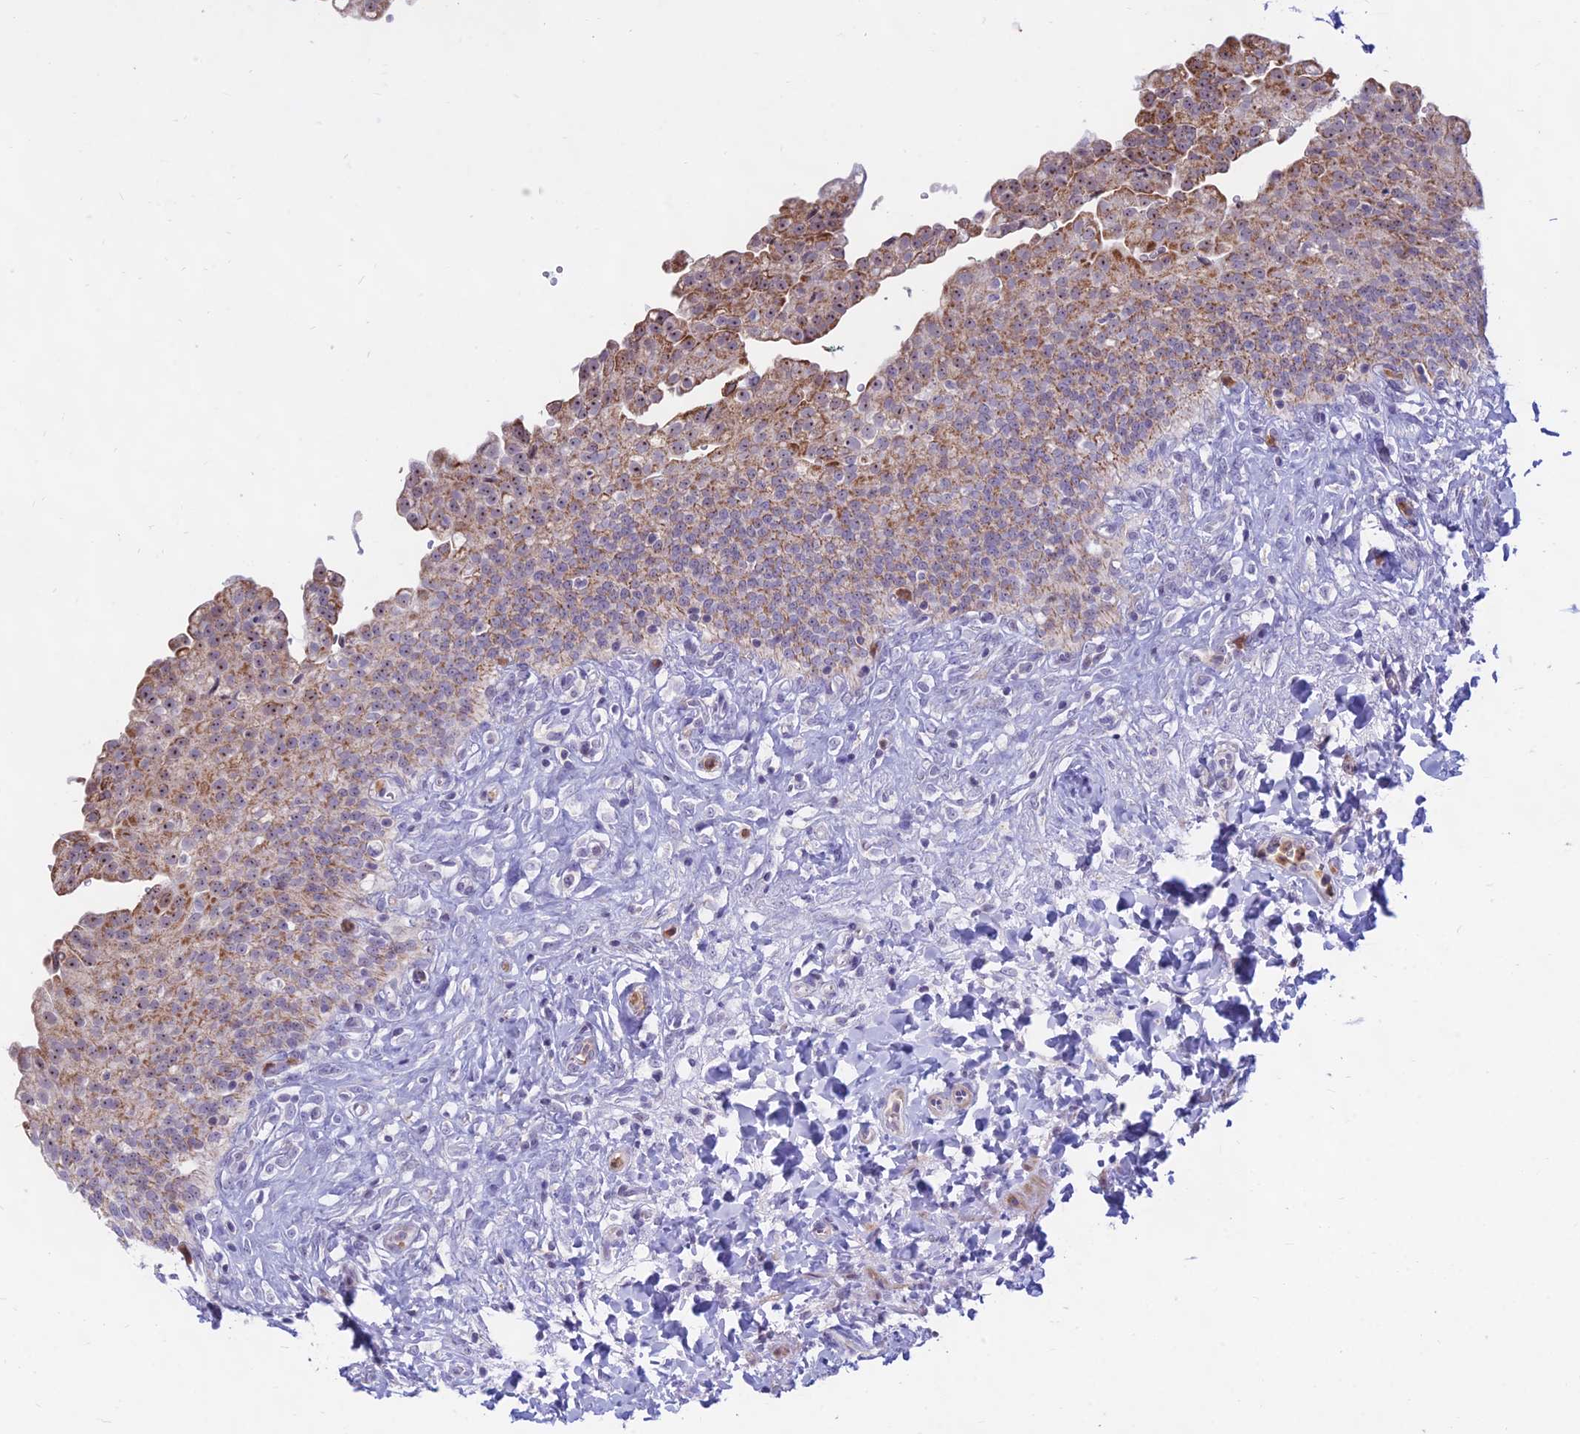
{"staining": {"intensity": "moderate", "quantity": "25%-75%", "location": "cytoplasmic/membranous,nuclear"}, "tissue": "urinary bladder", "cell_type": "Urothelial cells", "image_type": "normal", "snomed": [{"axis": "morphology", "description": "Urothelial carcinoma, High grade"}, {"axis": "topography", "description": "Urinary bladder"}], "caption": "Protein staining by immunohistochemistry reveals moderate cytoplasmic/membranous,nuclear staining in about 25%-75% of urothelial cells in benign urinary bladder.", "gene": "KRR1", "patient": {"sex": "male", "age": 46}}